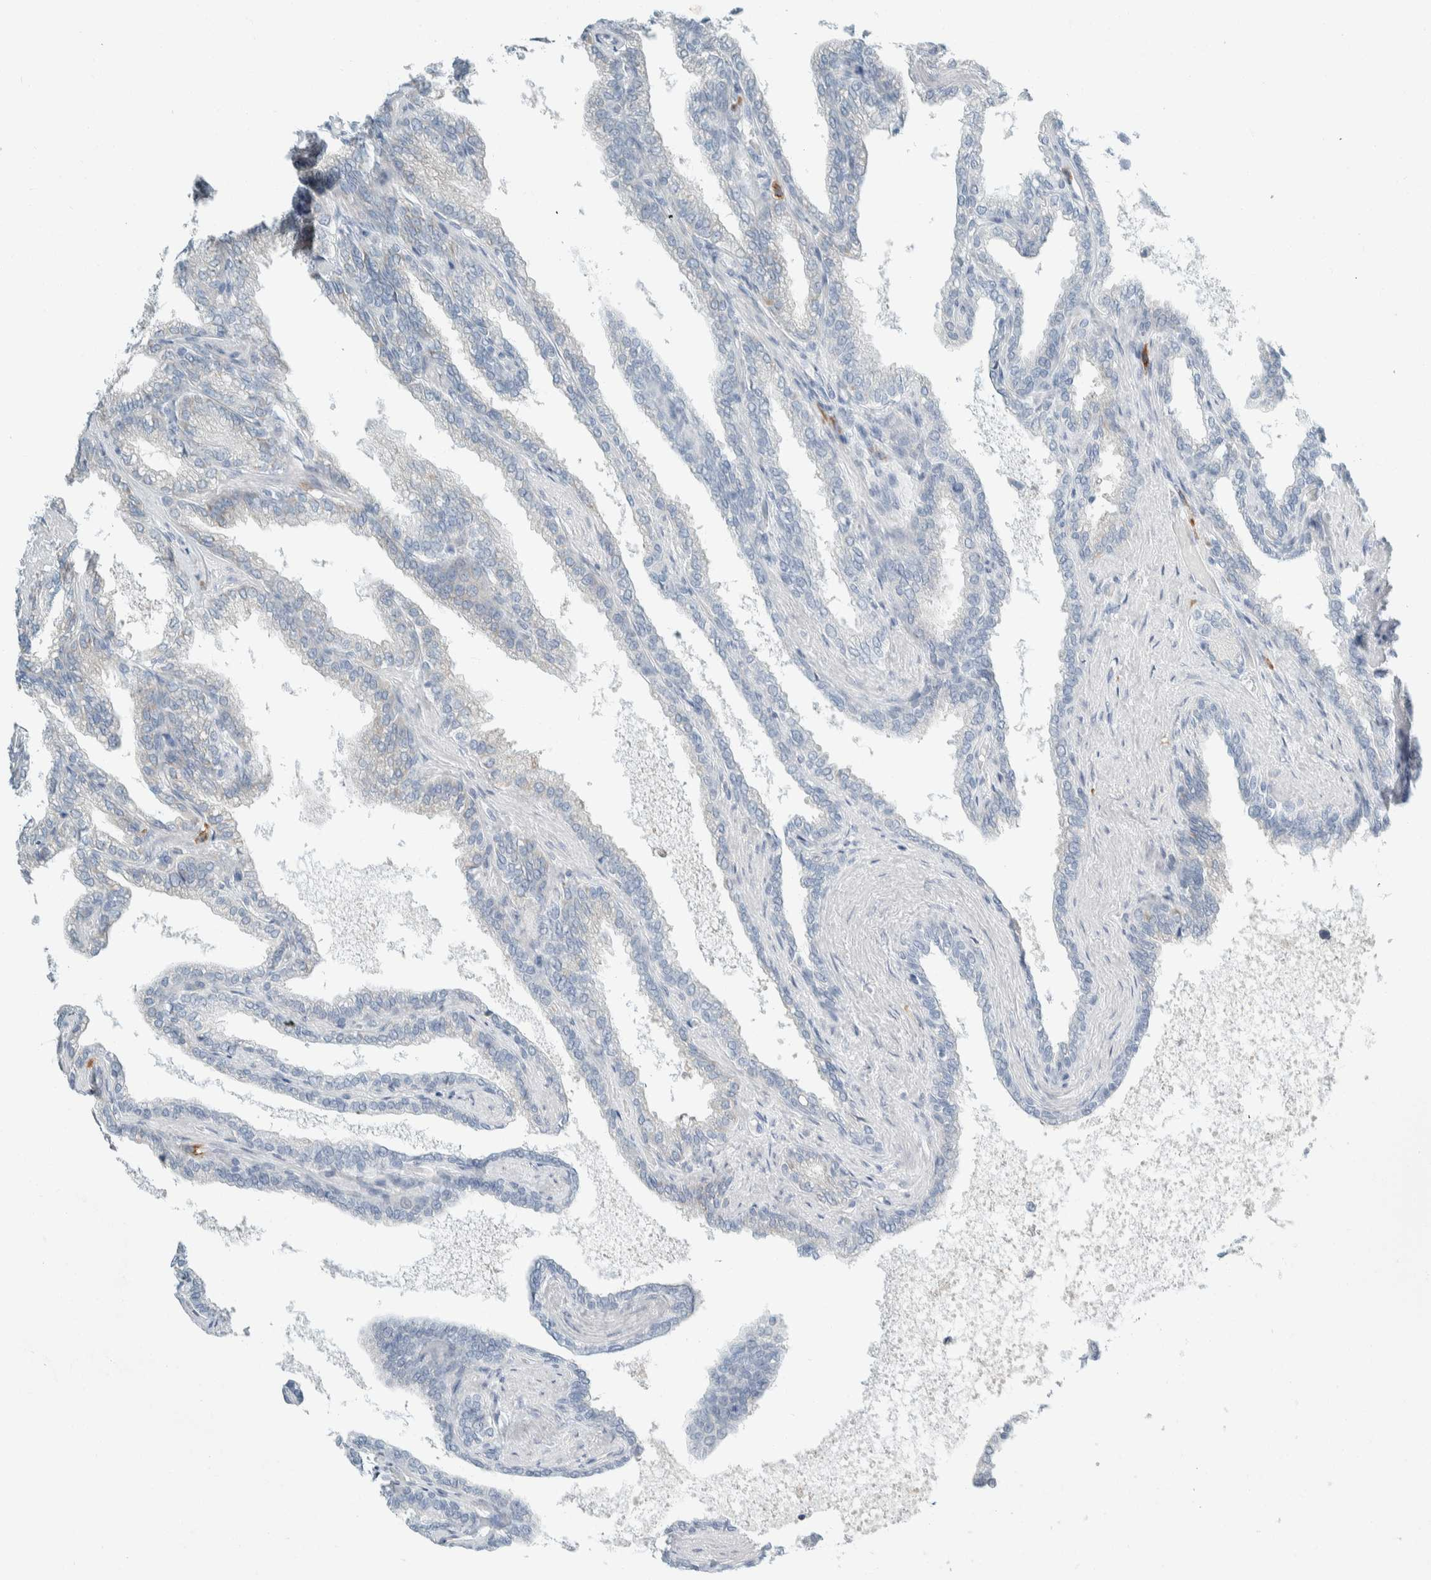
{"staining": {"intensity": "negative", "quantity": "none", "location": "none"}, "tissue": "seminal vesicle", "cell_type": "Glandular cells", "image_type": "normal", "snomed": [{"axis": "morphology", "description": "Normal tissue, NOS"}, {"axis": "topography", "description": "Seminal veicle"}], "caption": "Glandular cells are negative for protein expression in normal human seminal vesicle. (DAB (3,3'-diaminobenzidine) IHC visualized using brightfield microscopy, high magnification).", "gene": "ARHGAP27", "patient": {"sex": "male", "age": 46}}